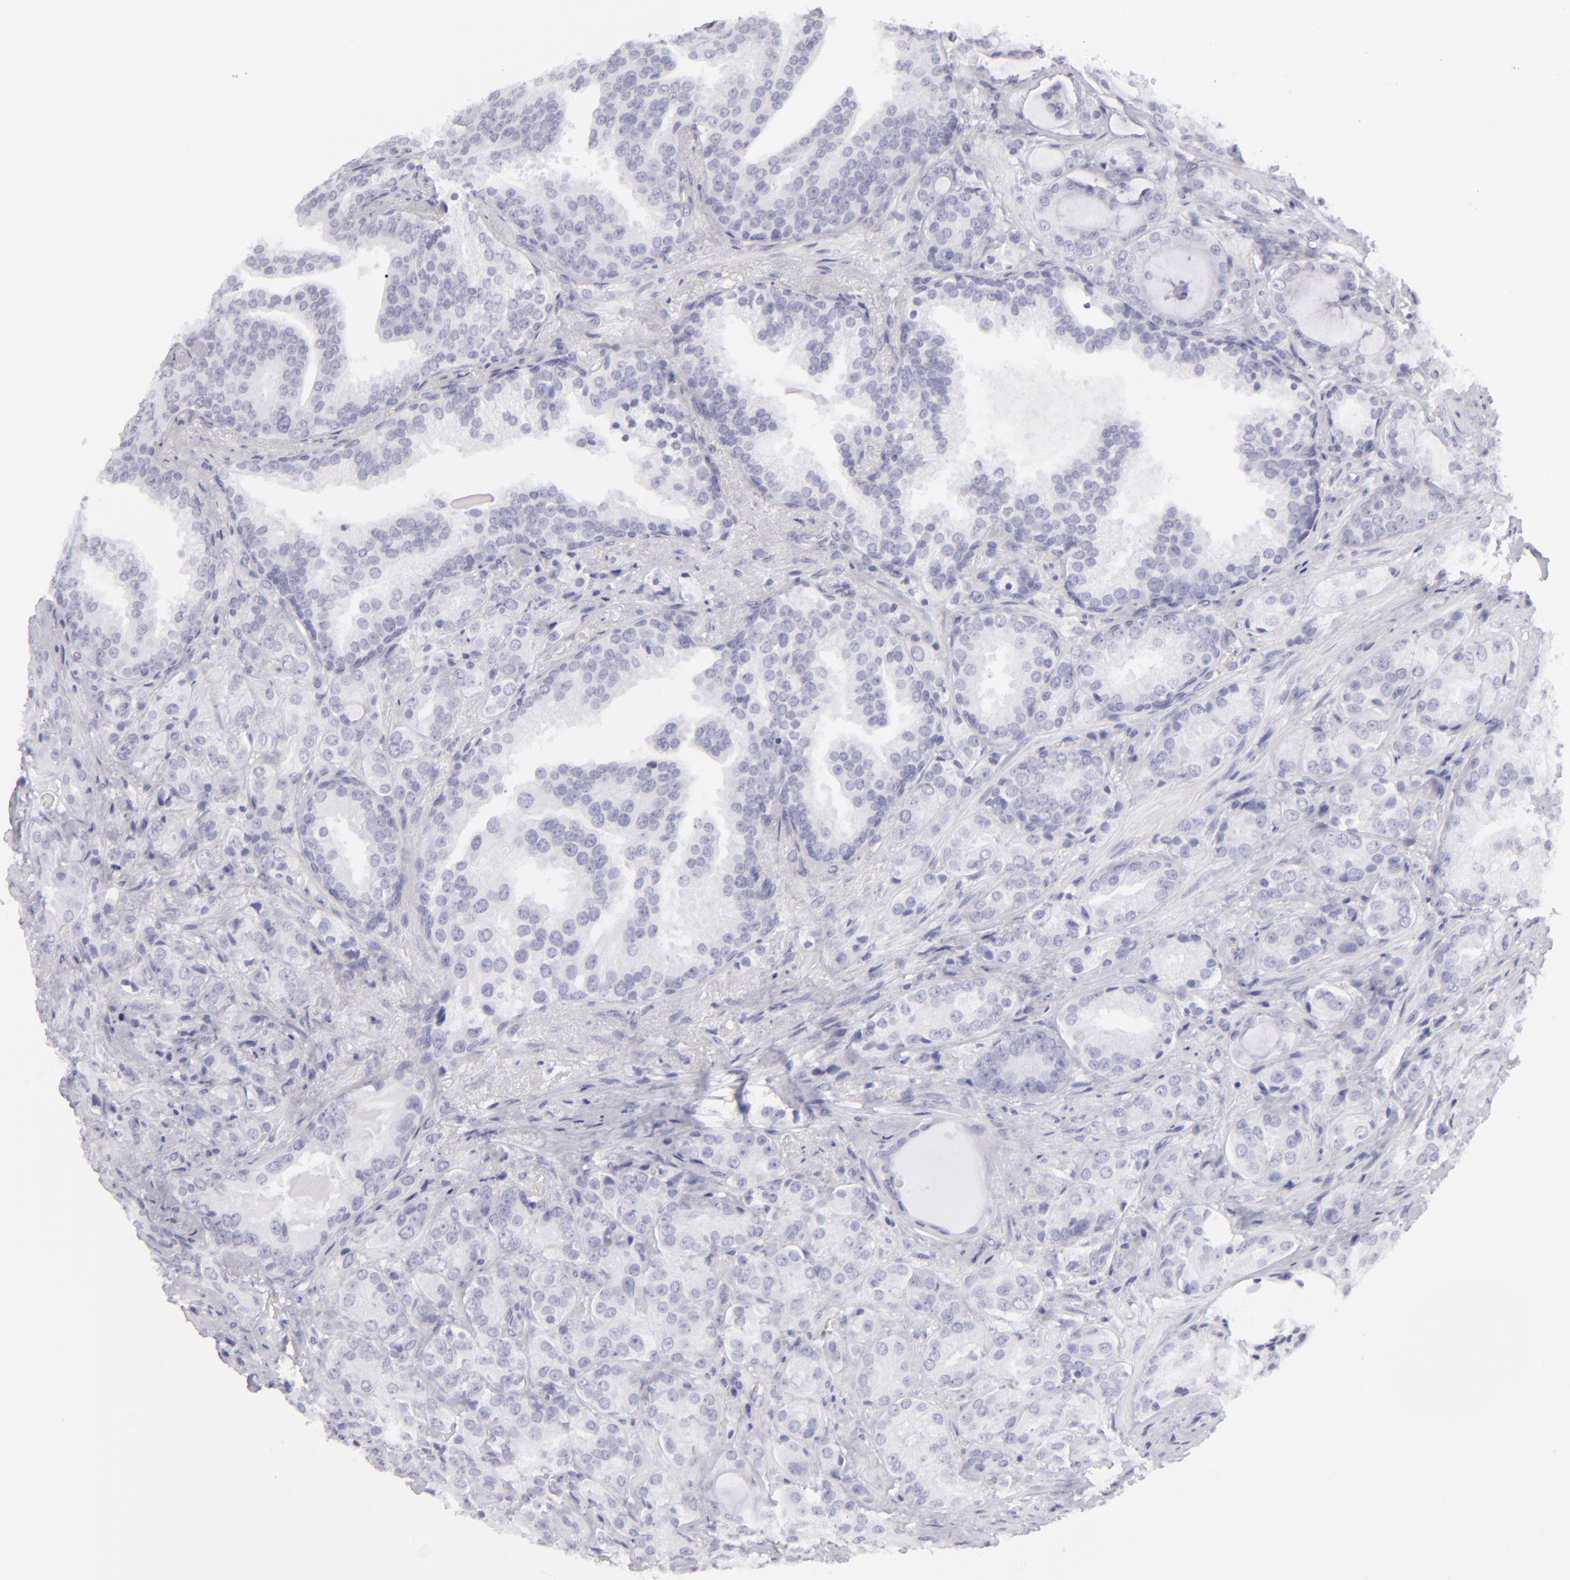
{"staining": {"intensity": "negative", "quantity": "none", "location": "none"}, "tissue": "prostate cancer", "cell_type": "Tumor cells", "image_type": "cancer", "snomed": [{"axis": "morphology", "description": "Adenocarcinoma, Medium grade"}, {"axis": "topography", "description": "Prostate"}], "caption": "Prostate cancer (adenocarcinoma (medium-grade)) stained for a protein using immunohistochemistry exhibits no staining tumor cells.", "gene": "FLG", "patient": {"sex": "male", "age": 70}}